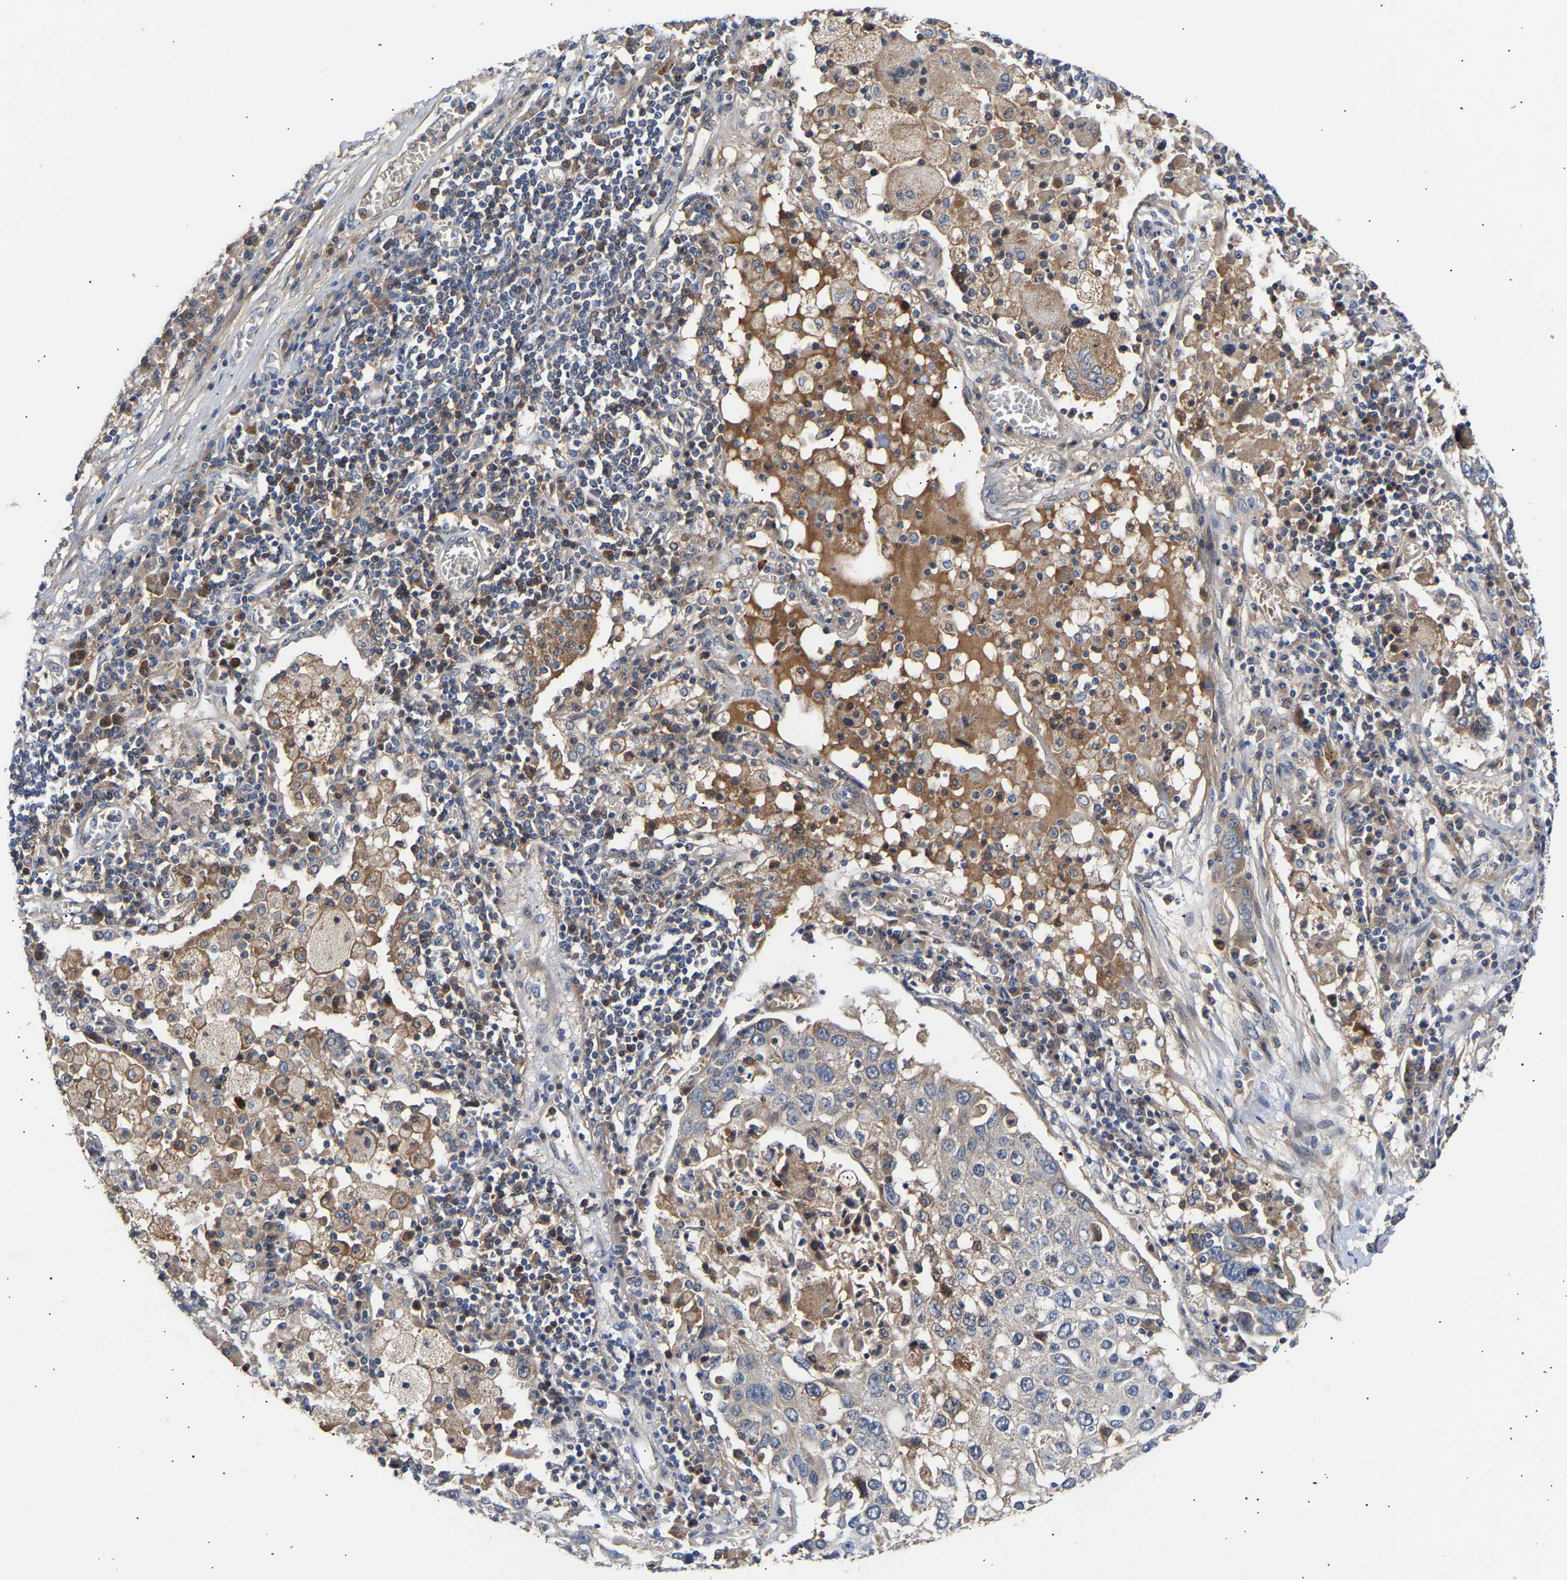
{"staining": {"intensity": "negative", "quantity": "none", "location": "none"}, "tissue": "lung cancer", "cell_type": "Tumor cells", "image_type": "cancer", "snomed": [{"axis": "morphology", "description": "Squamous cell carcinoma, NOS"}, {"axis": "topography", "description": "Lung"}], "caption": "Tumor cells are negative for protein expression in human lung squamous cell carcinoma.", "gene": "KASH5", "patient": {"sex": "male", "age": 65}}